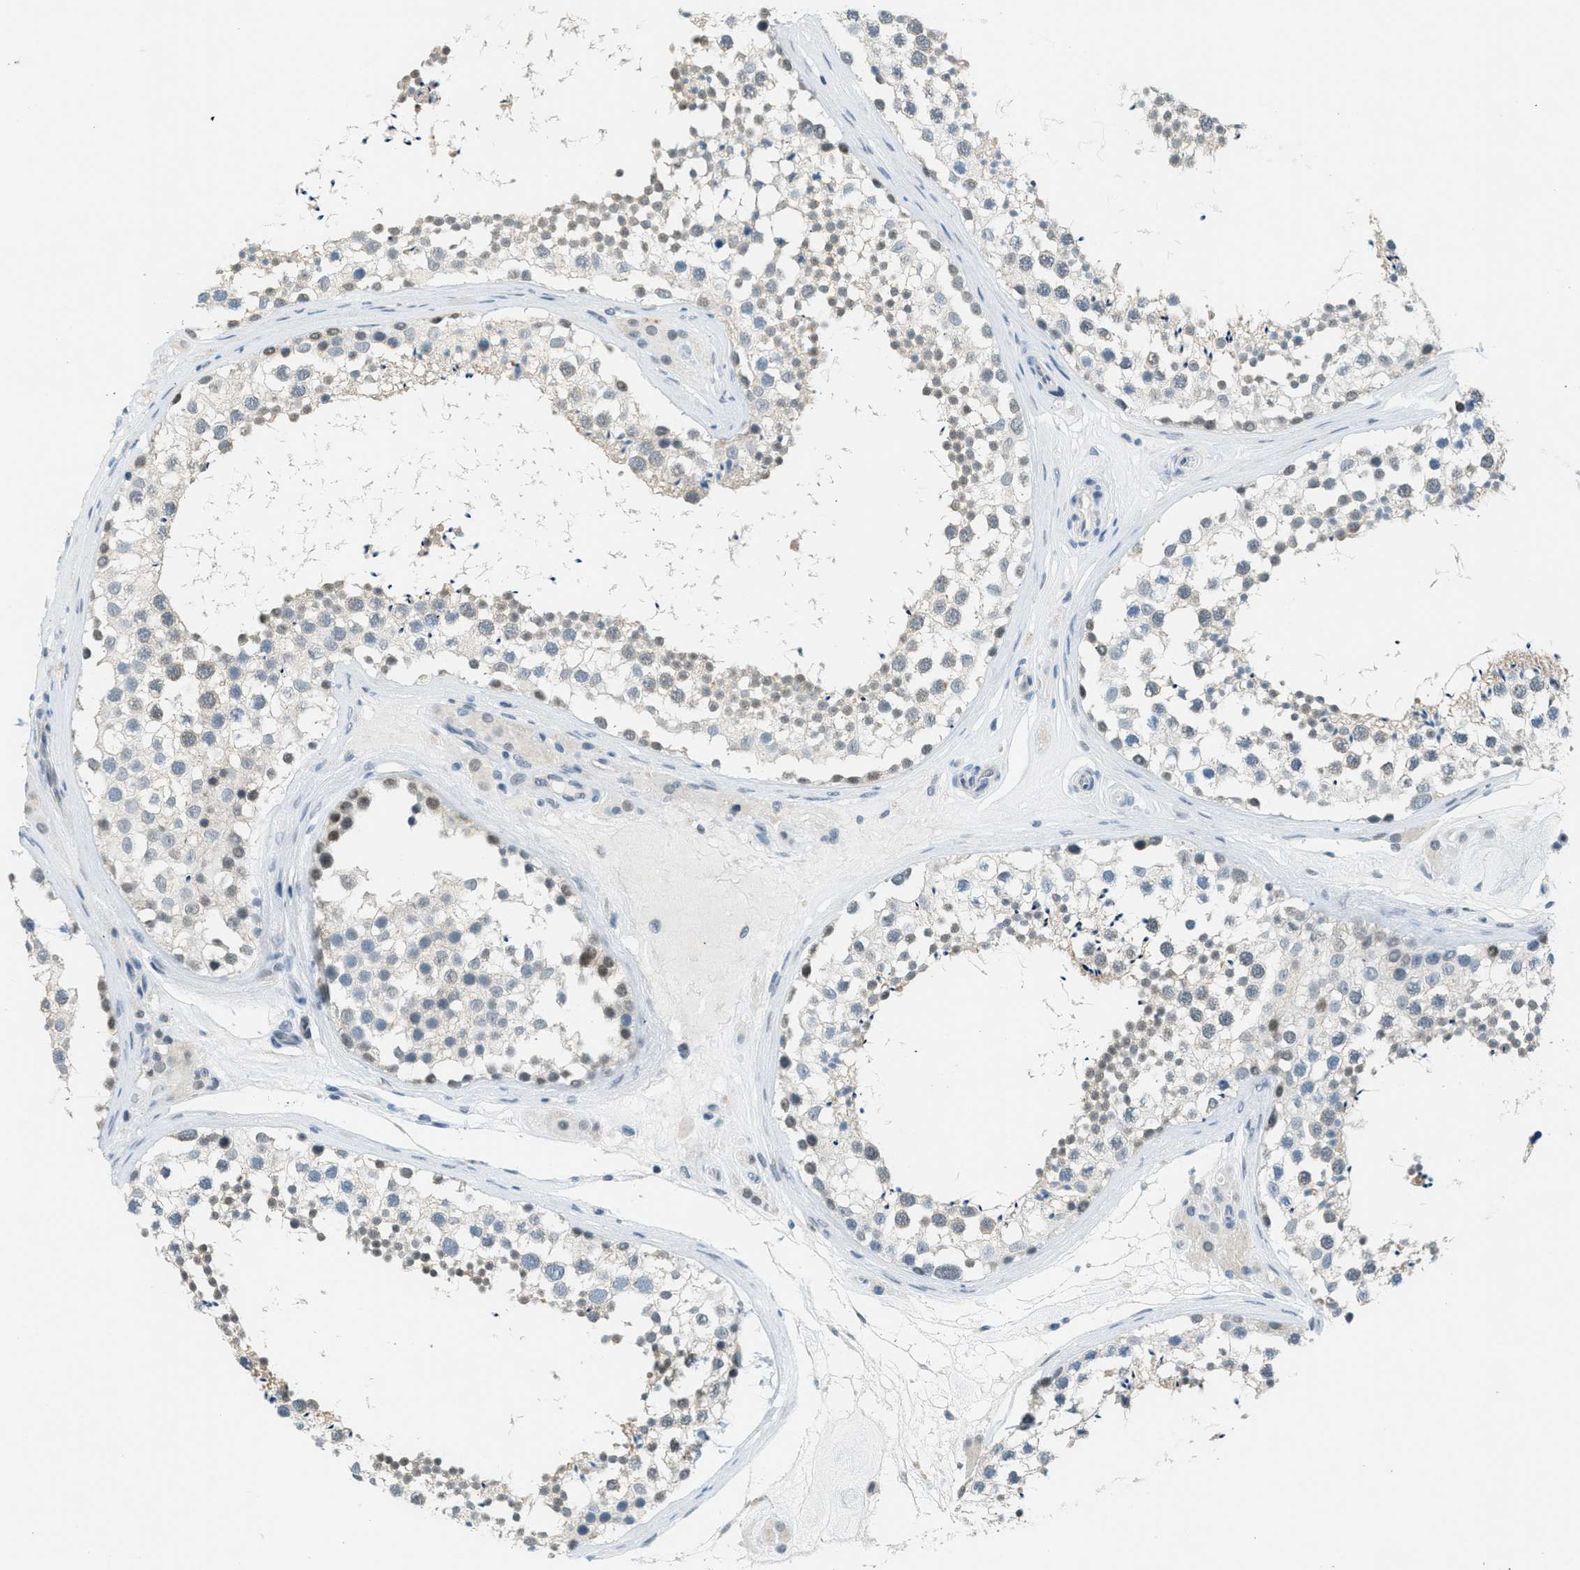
{"staining": {"intensity": "moderate", "quantity": "<25%", "location": "cytoplasmic/membranous,nuclear"}, "tissue": "testis", "cell_type": "Cells in seminiferous ducts", "image_type": "normal", "snomed": [{"axis": "morphology", "description": "Normal tissue, NOS"}, {"axis": "topography", "description": "Testis"}], "caption": "This image shows normal testis stained with IHC to label a protein in brown. The cytoplasmic/membranous,nuclear of cells in seminiferous ducts show moderate positivity for the protein. Nuclei are counter-stained blue.", "gene": "FYN", "patient": {"sex": "male", "age": 46}}